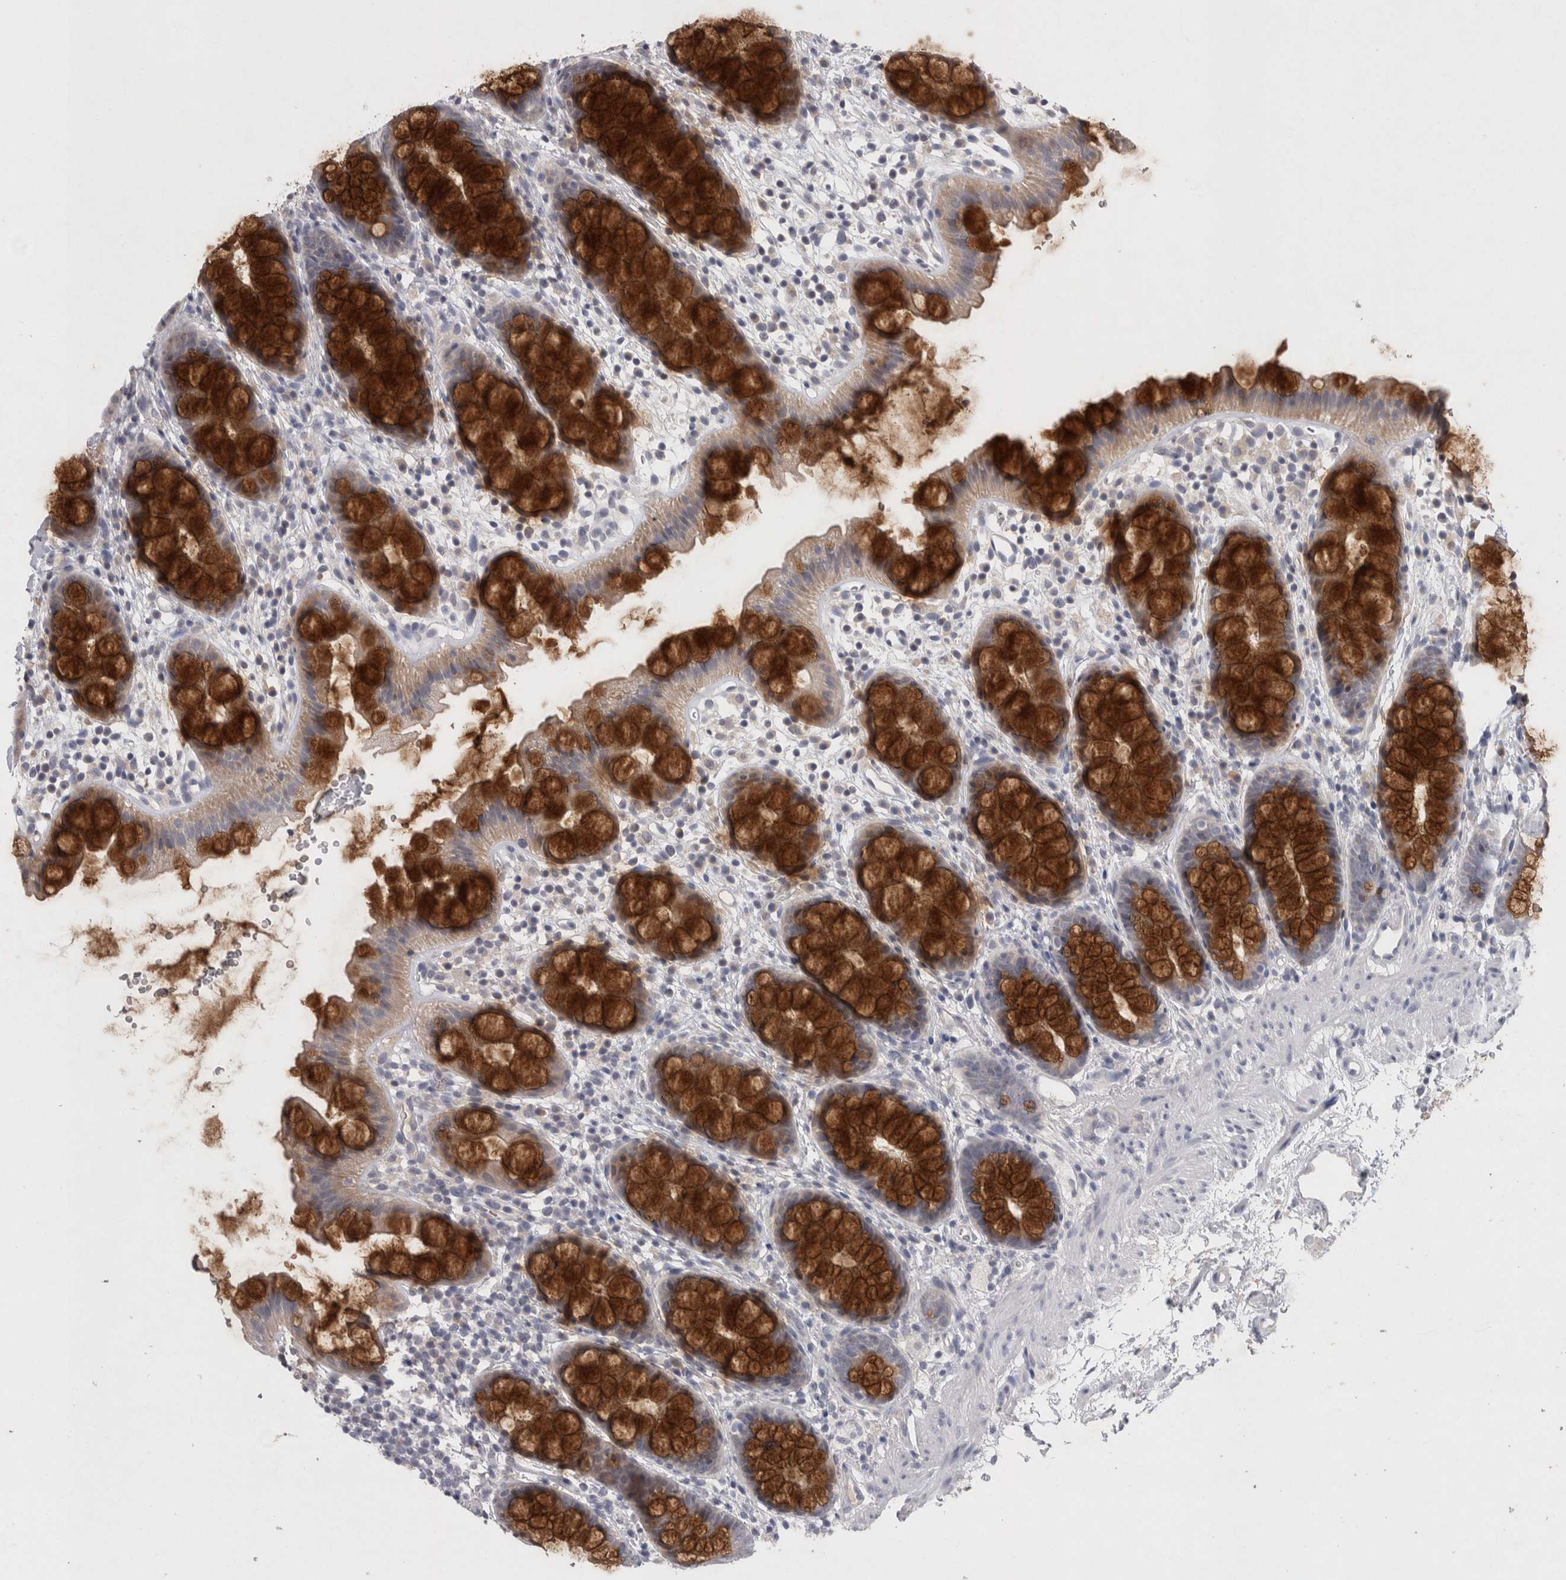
{"staining": {"intensity": "strong", "quantity": ">75%", "location": "cytoplasmic/membranous"}, "tissue": "rectum", "cell_type": "Glandular cells", "image_type": "normal", "snomed": [{"axis": "morphology", "description": "Normal tissue, NOS"}, {"axis": "topography", "description": "Rectum"}], "caption": "An image showing strong cytoplasmic/membranous positivity in approximately >75% of glandular cells in normal rectum, as visualized by brown immunohistochemical staining.", "gene": "SLC22A11", "patient": {"sex": "female", "age": 65}}